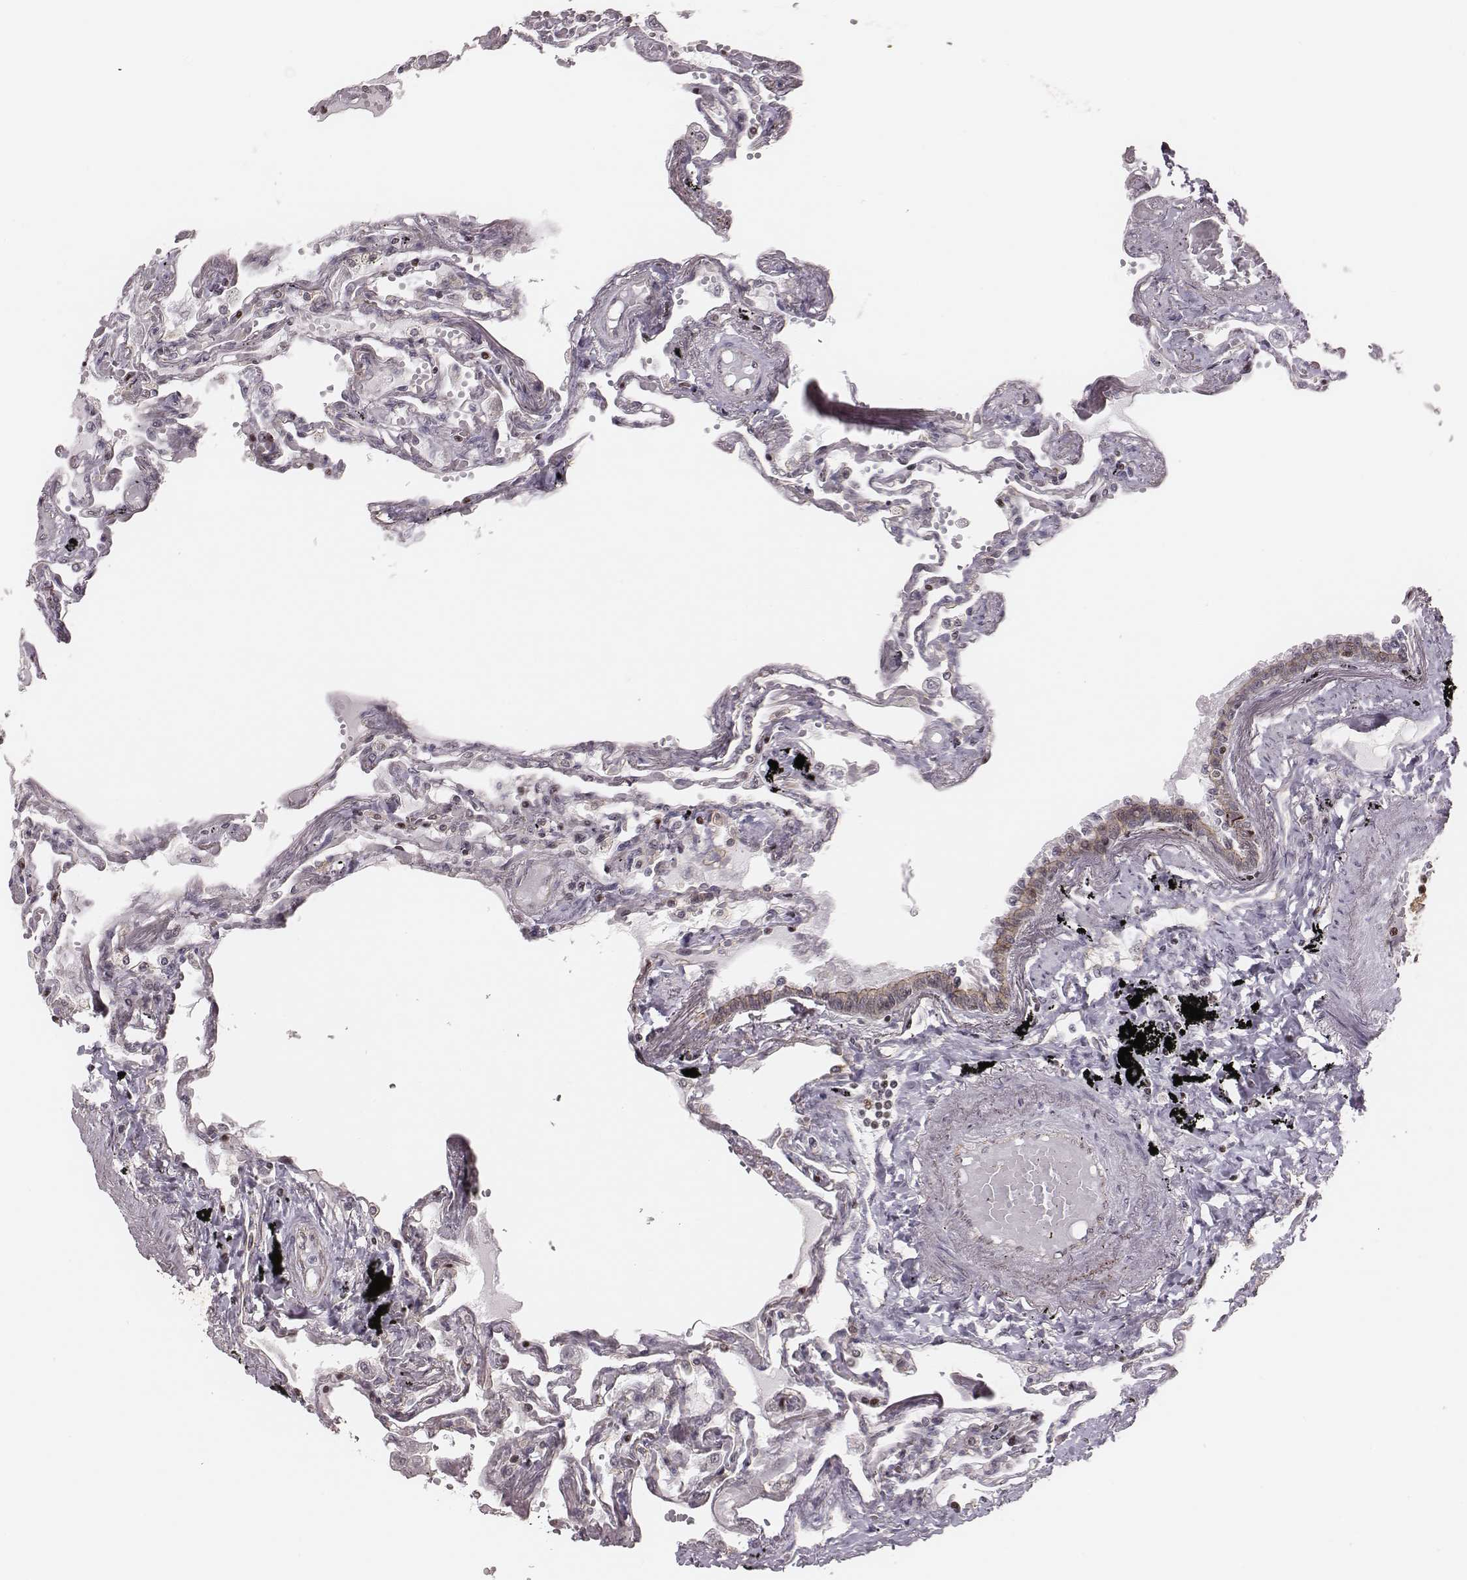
{"staining": {"intensity": "negative", "quantity": "none", "location": "none"}, "tissue": "lung", "cell_type": "Alveolar cells", "image_type": "normal", "snomed": [{"axis": "morphology", "description": "Normal tissue, NOS"}, {"axis": "morphology", "description": "Adenocarcinoma, NOS"}, {"axis": "topography", "description": "Cartilage tissue"}, {"axis": "topography", "description": "Lung"}], "caption": "Human lung stained for a protein using immunohistochemistry (IHC) shows no positivity in alveolar cells.", "gene": "WDR59", "patient": {"sex": "female", "age": 67}}